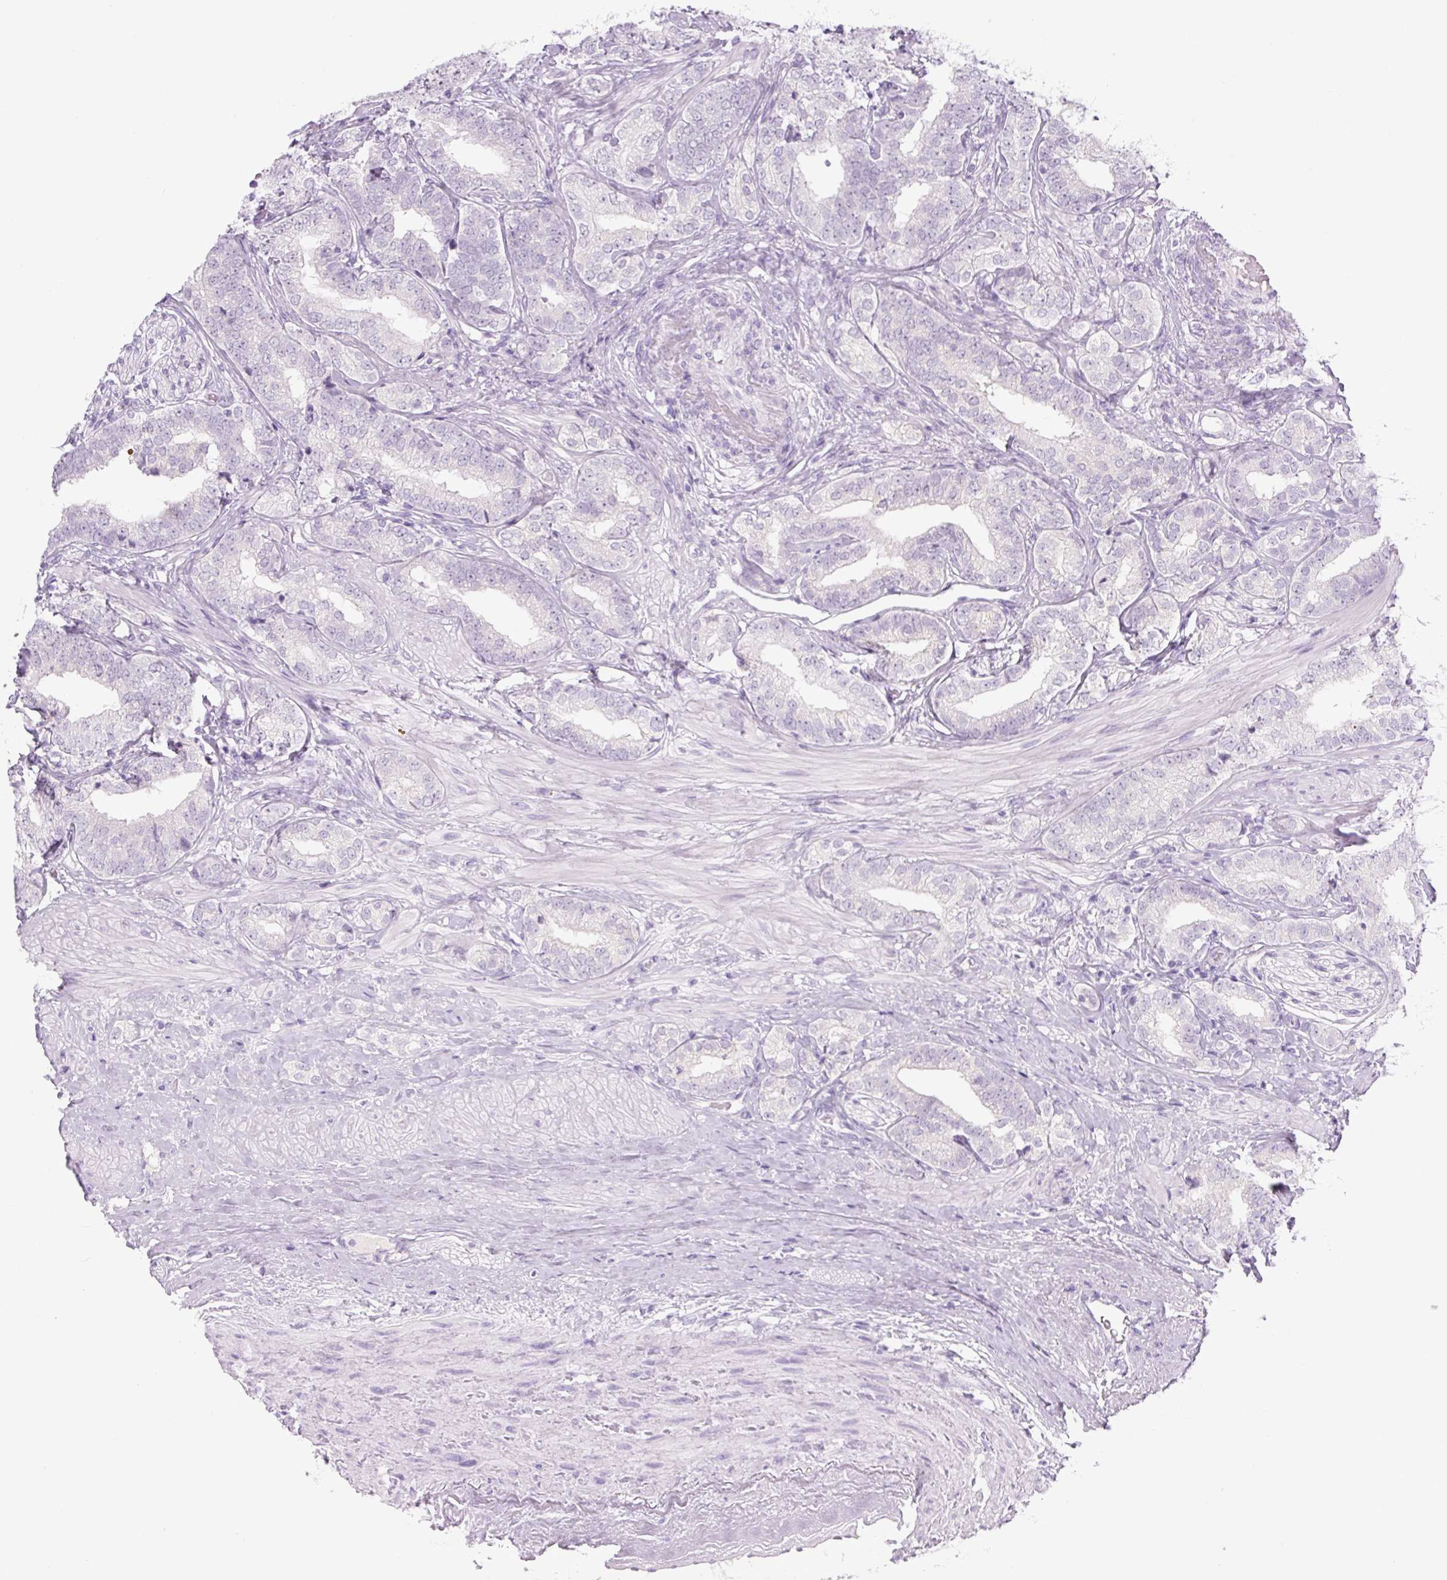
{"staining": {"intensity": "negative", "quantity": "none", "location": "none"}, "tissue": "prostate cancer", "cell_type": "Tumor cells", "image_type": "cancer", "snomed": [{"axis": "morphology", "description": "Adenocarcinoma, High grade"}, {"axis": "topography", "description": "Prostate"}], "caption": "DAB immunohistochemical staining of human prostate adenocarcinoma (high-grade) demonstrates no significant expression in tumor cells.", "gene": "COL9A2", "patient": {"sex": "male", "age": 72}}